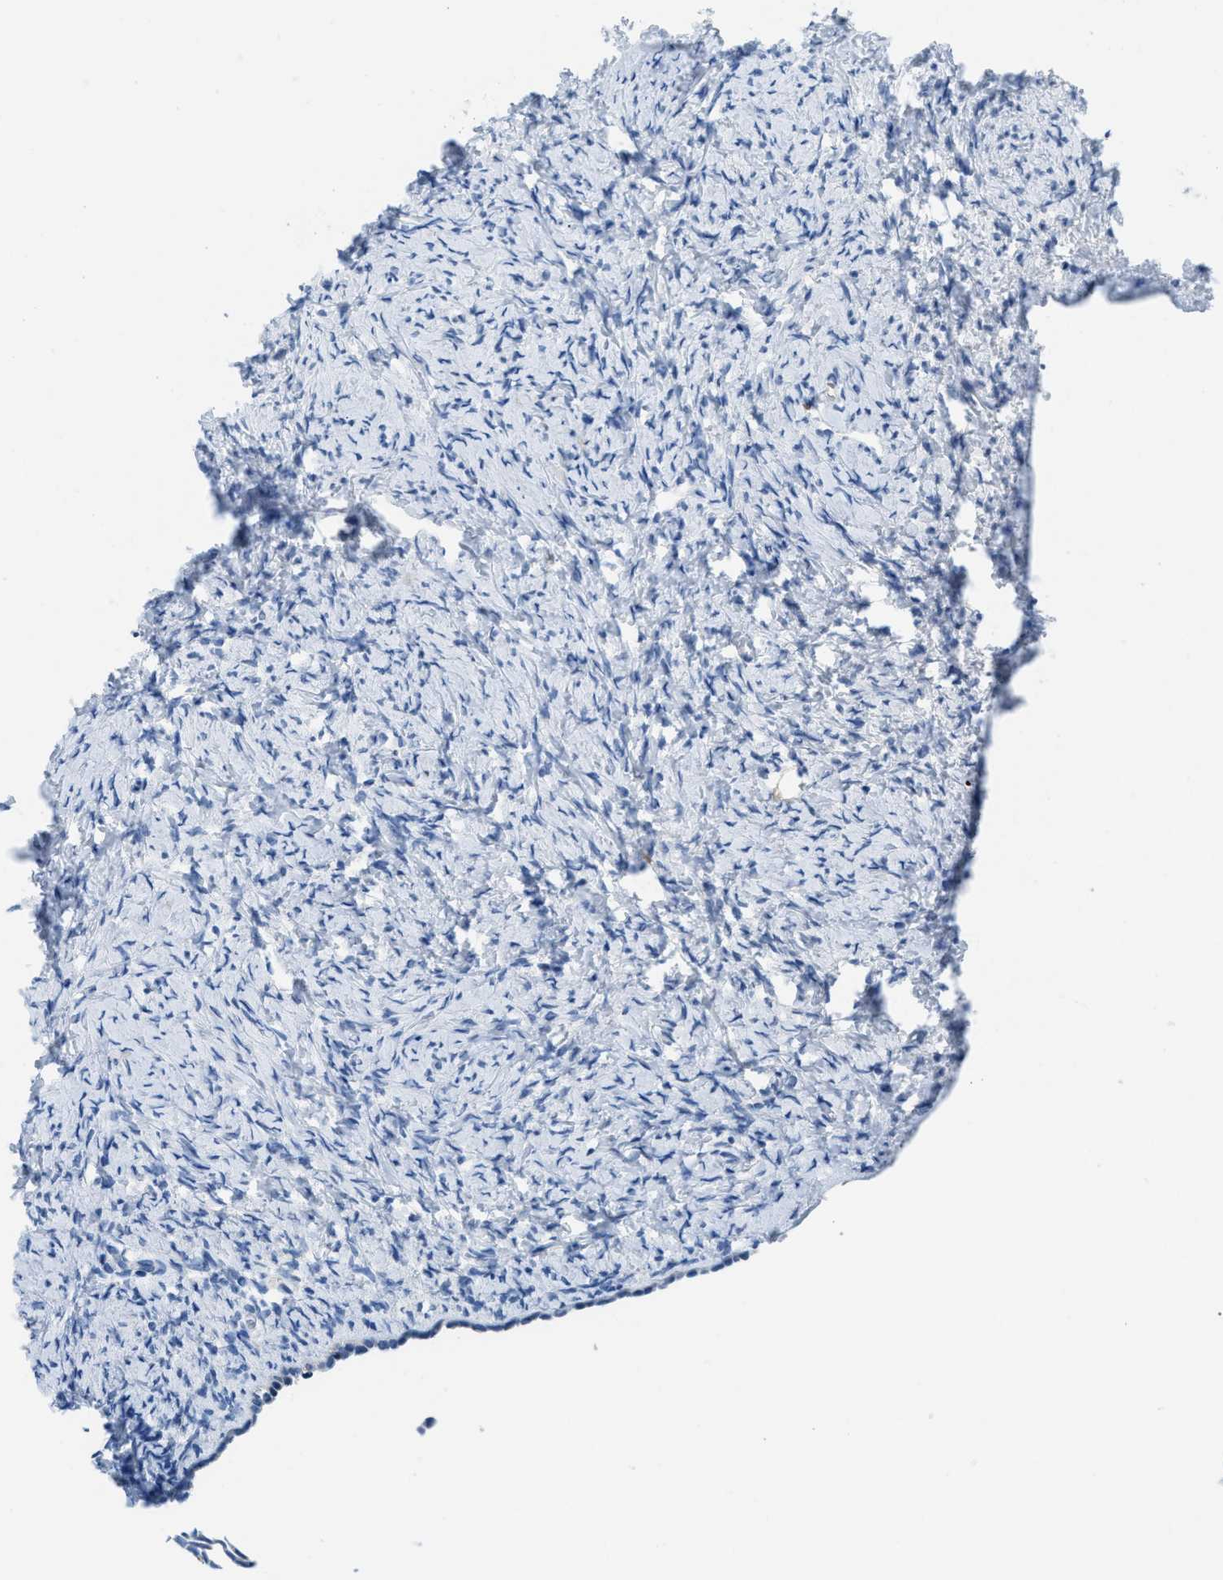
{"staining": {"intensity": "negative", "quantity": "none", "location": "none"}, "tissue": "ovary", "cell_type": "Ovarian stroma cells", "image_type": "normal", "snomed": [{"axis": "morphology", "description": "Normal tissue, NOS"}, {"axis": "topography", "description": "Ovary"}], "caption": "Immunohistochemistry (IHC) histopathology image of normal human ovary stained for a protein (brown), which demonstrates no positivity in ovarian stroma cells.", "gene": "MBL2", "patient": {"sex": "female", "age": 33}}